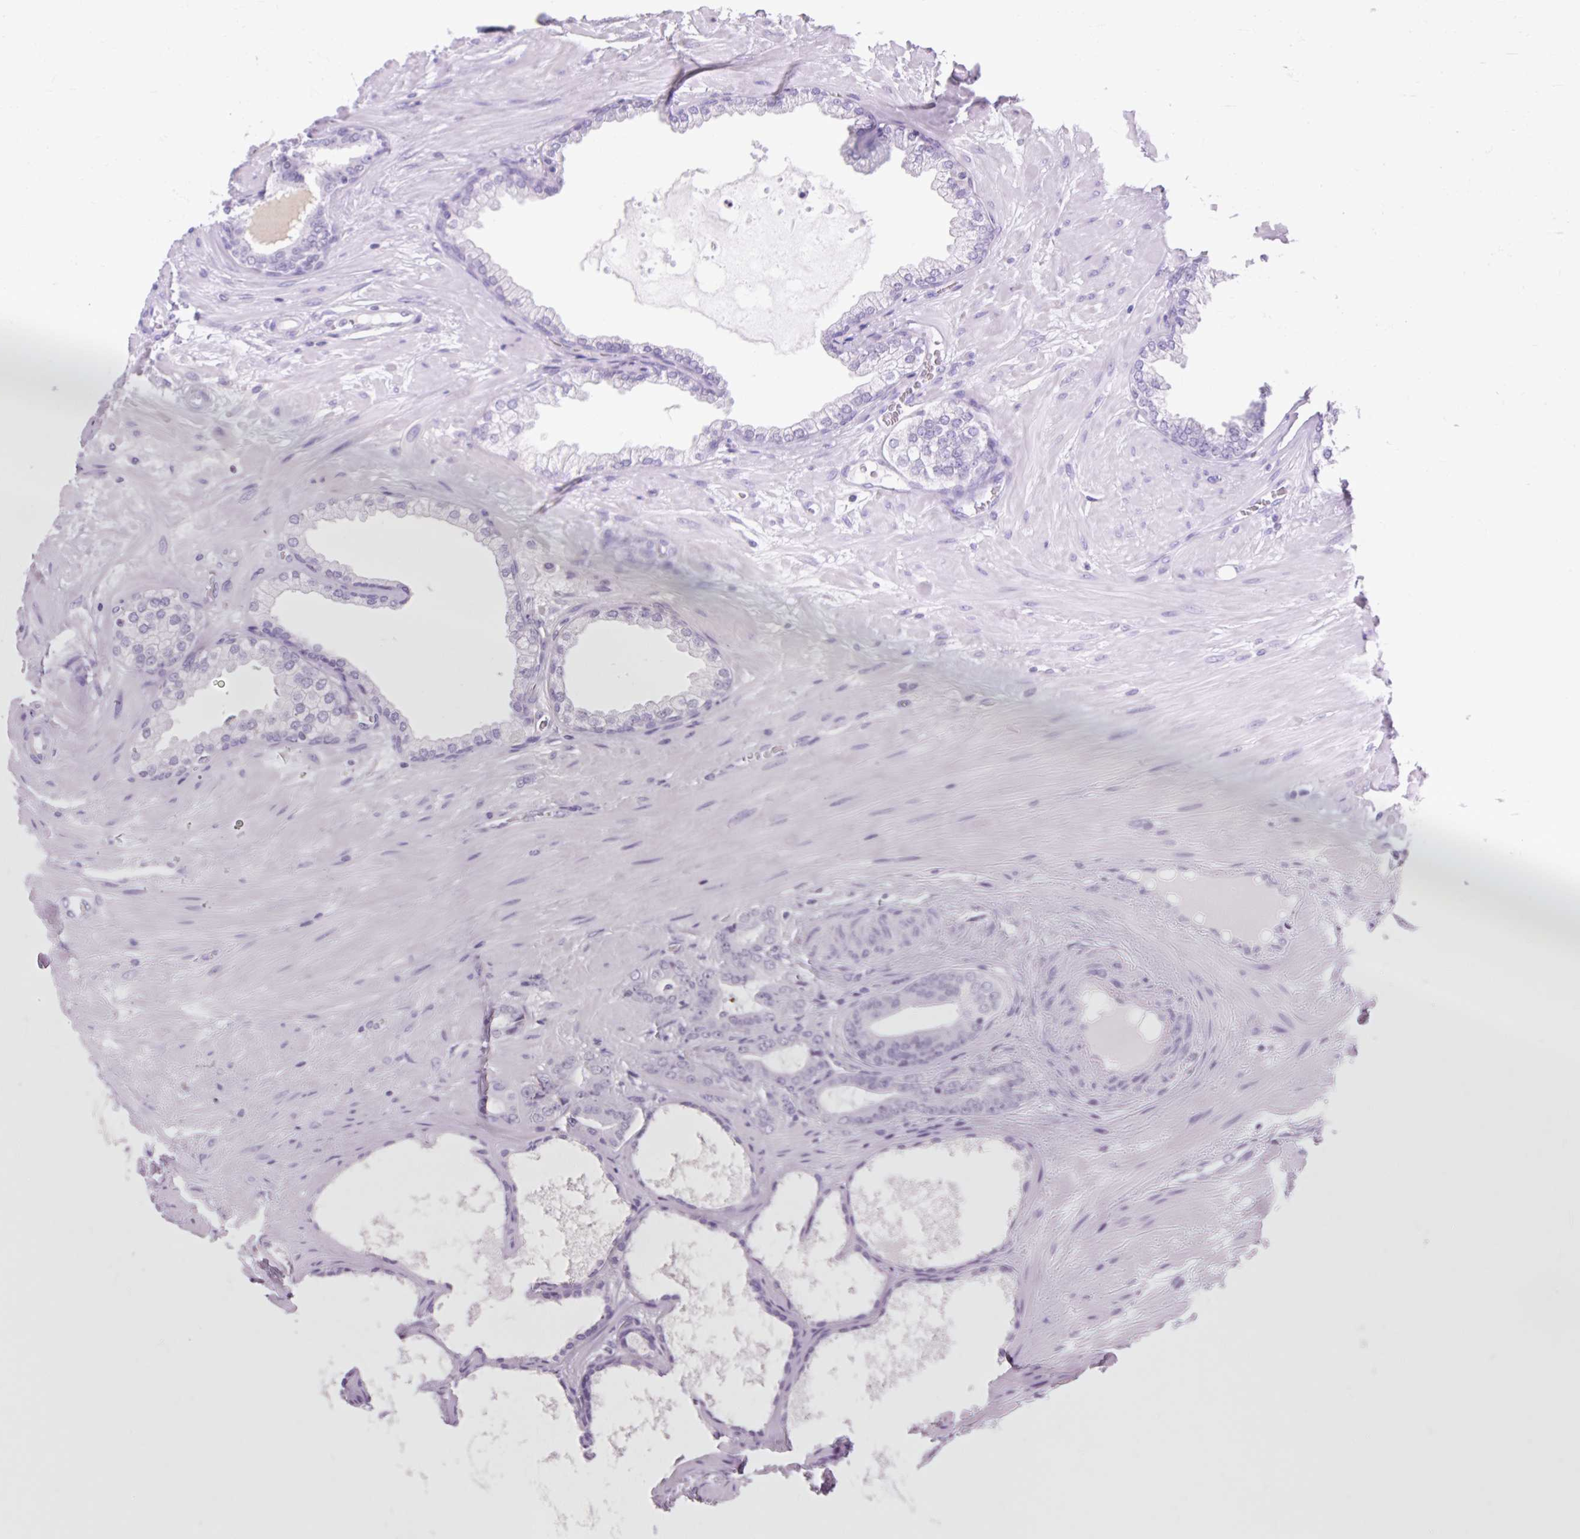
{"staining": {"intensity": "negative", "quantity": "none", "location": "none"}, "tissue": "prostate cancer", "cell_type": "Tumor cells", "image_type": "cancer", "snomed": [{"axis": "morphology", "description": "Adenocarcinoma, Low grade"}, {"axis": "topography", "description": "Prostate"}], "caption": "Immunohistochemical staining of prostate cancer reveals no significant staining in tumor cells.", "gene": "VPREB1", "patient": {"sex": "male", "age": 61}}